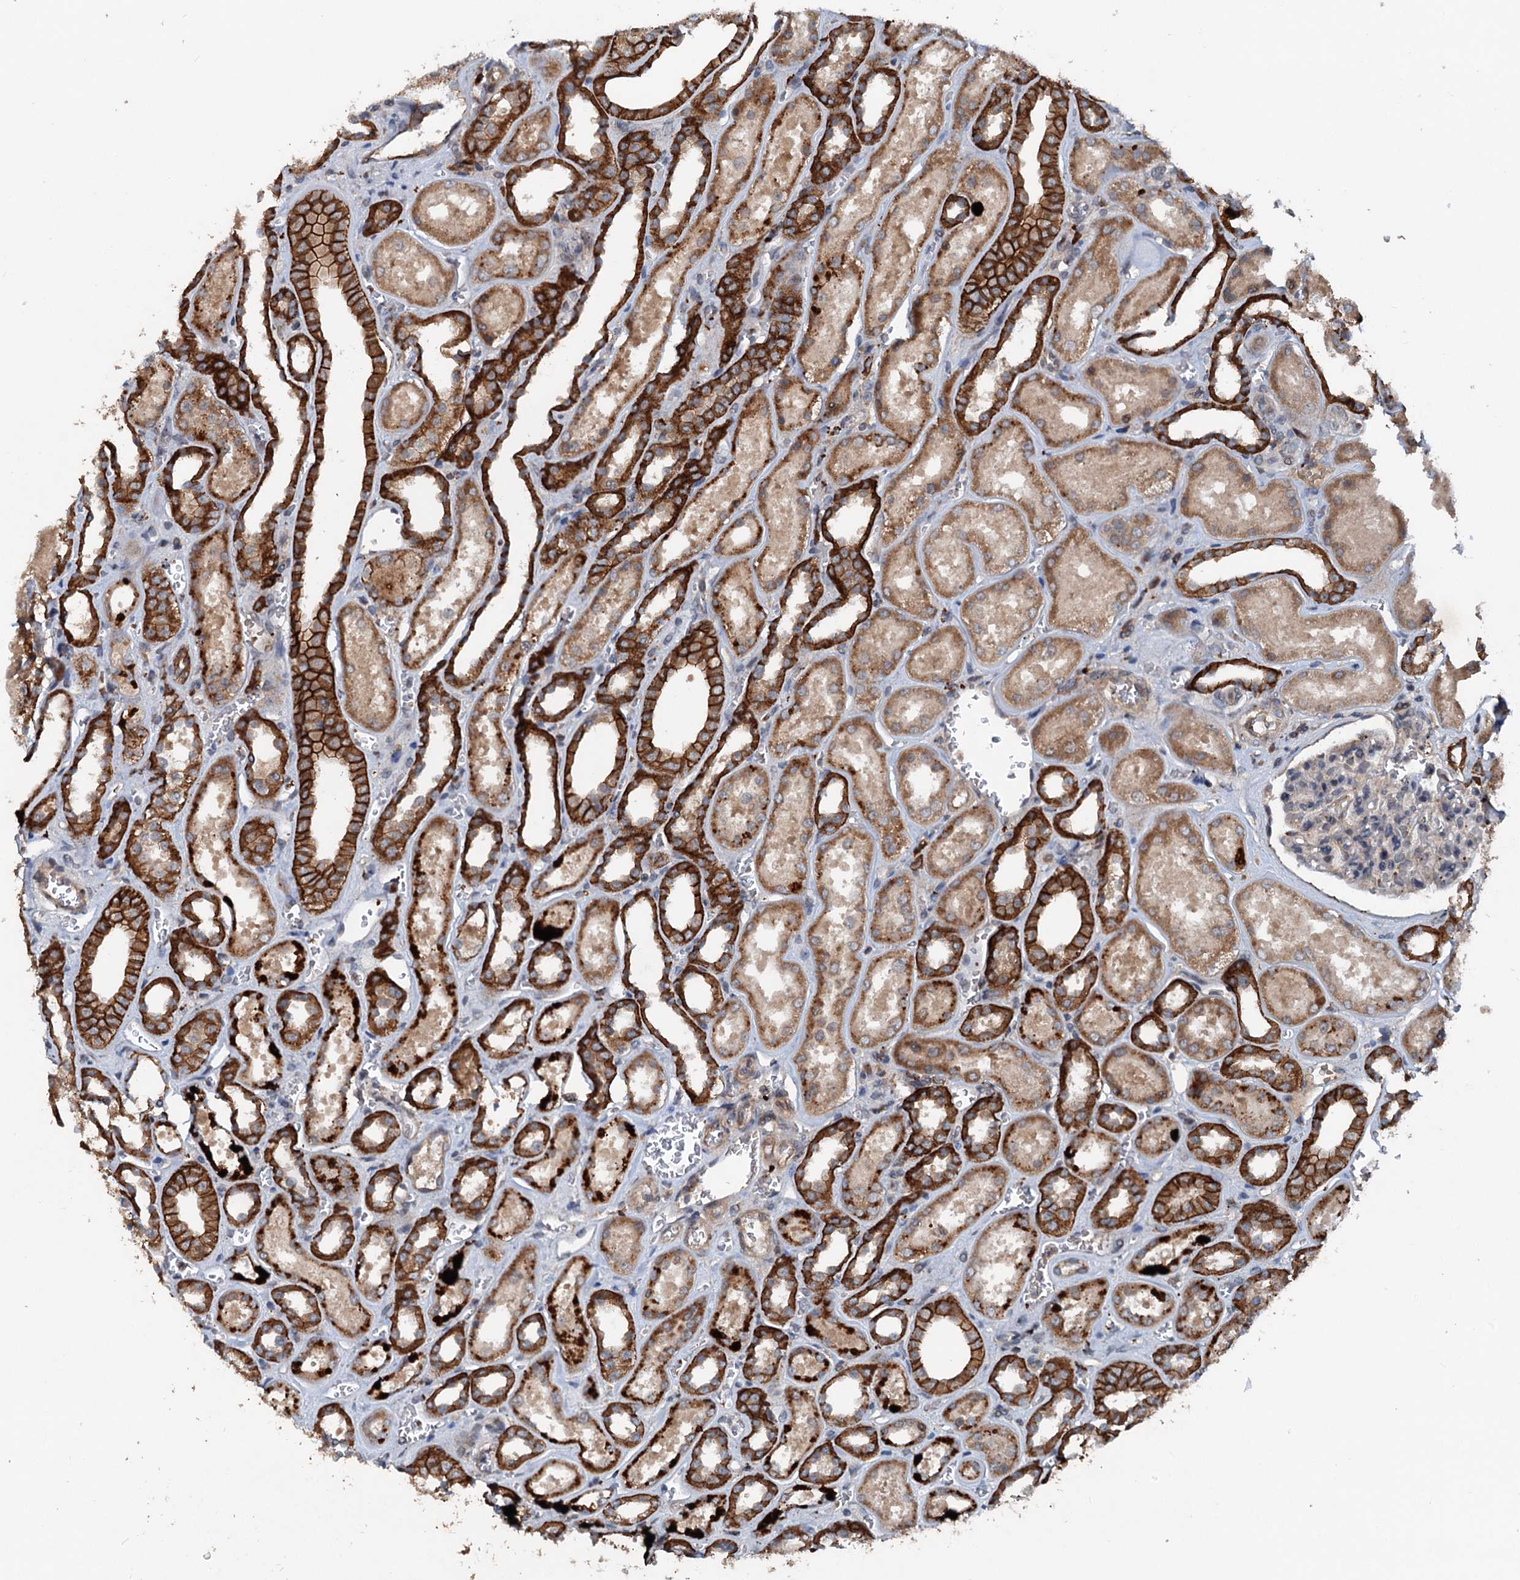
{"staining": {"intensity": "negative", "quantity": "none", "location": "none"}, "tissue": "kidney", "cell_type": "Cells in glomeruli", "image_type": "normal", "snomed": [{"axis": "morphology", "description": "Normal tissue, NOS"}, {"axis": "morphology", "description": "Adenocarcinoma, NOS"}, {"axis": "topography", "description": "Kidney"}], "caption": "The immunohistochemistry (IHC) photomicrograph has no significant positivity in cells in glomeruli of kidney.", "gene": "N4BP2L2", "patient": {"sex": "female", "age": 68}}